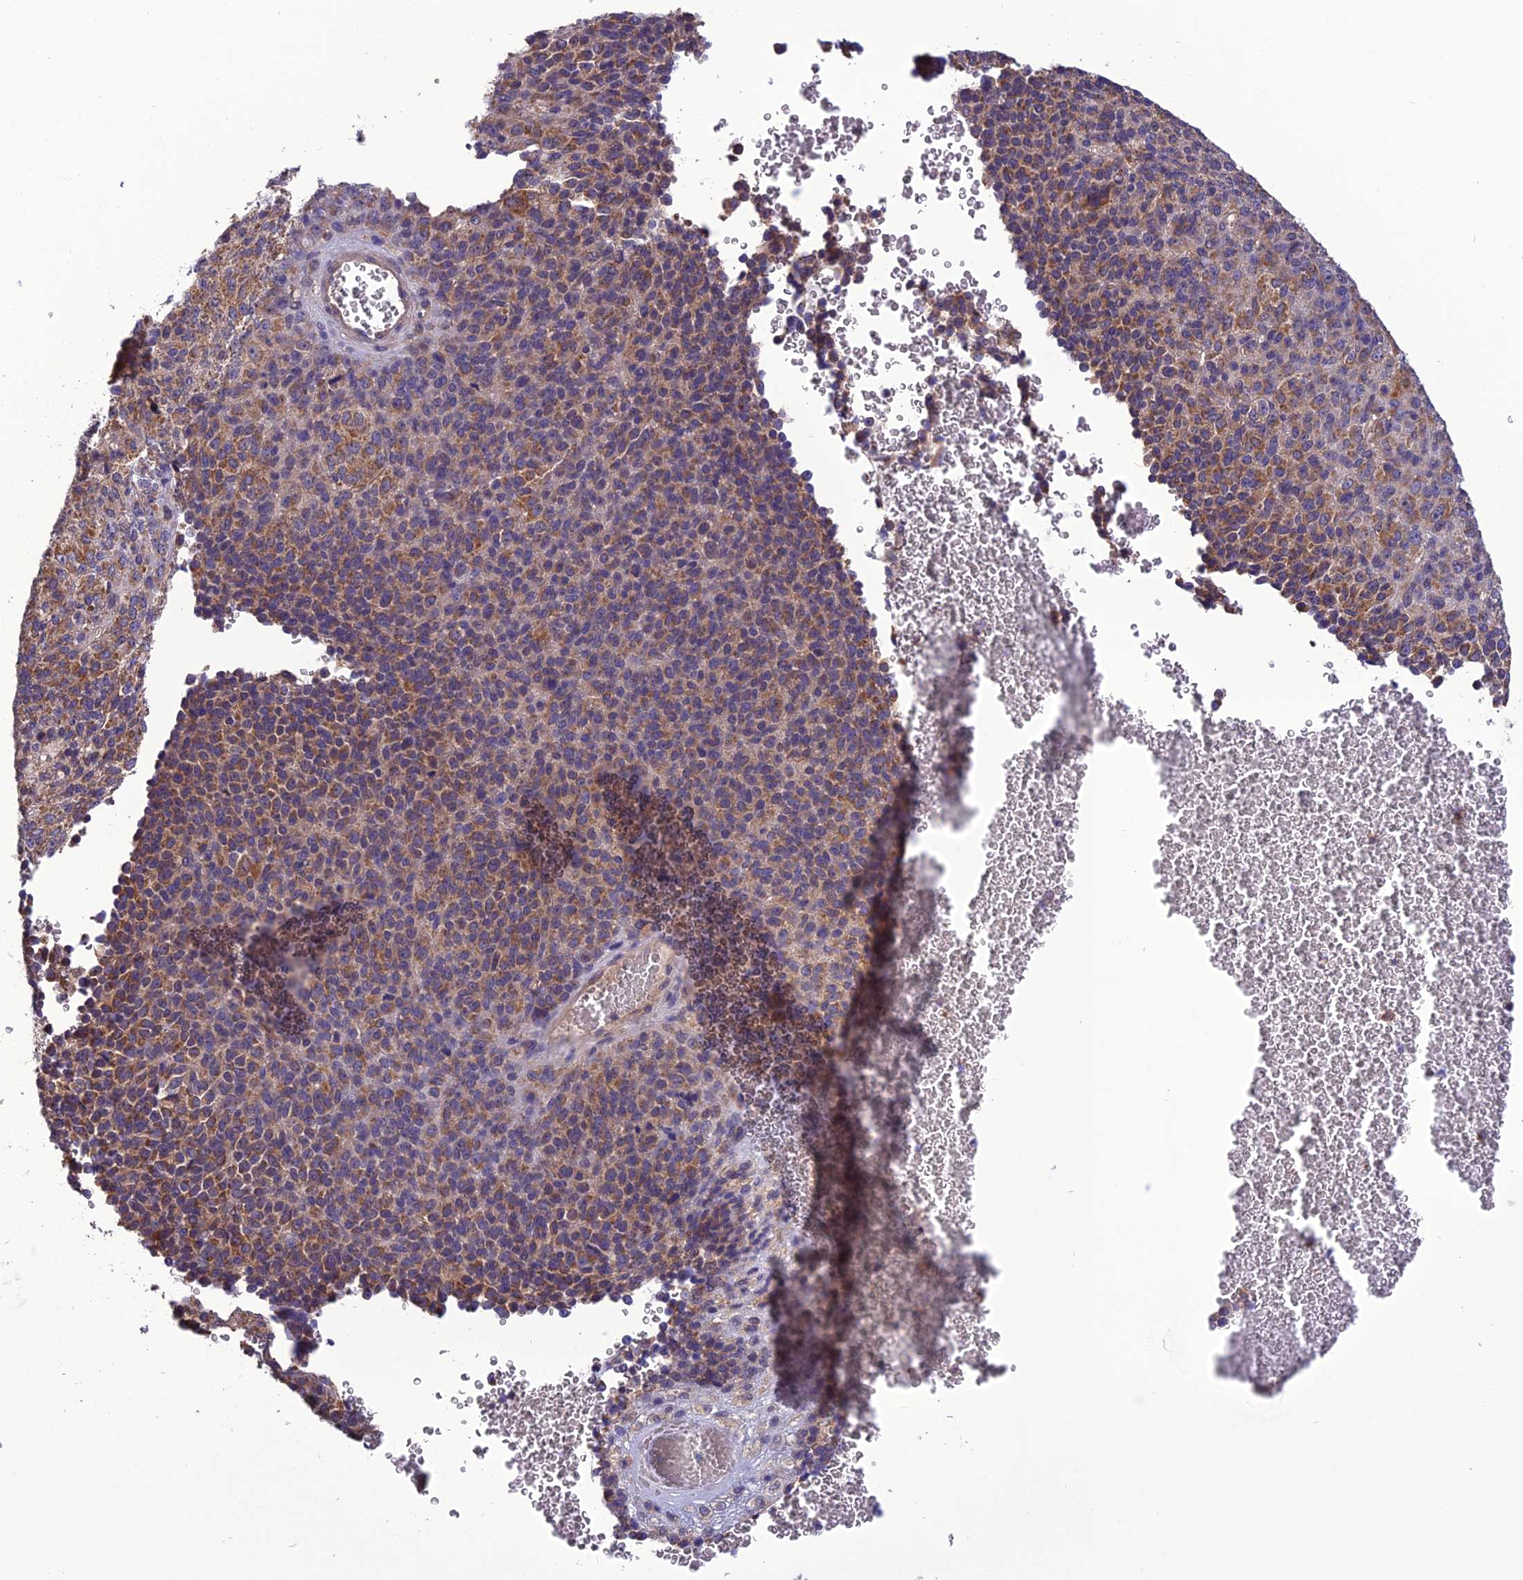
{"staining": {"intensity": "weak", "quantity": ">75%", "location": "cytoplasmic/membranous"}, "tissue": "melanoma", "cell_type": "Tumor cells", "image_type": "cancer", "snomed": [{"axis": "morphology", "description": "Malignant melanoma, Metastatic site"}, {"axis": "topography", "description": "Brain"}], "caption": "Immunohistochemistry (IHC) photomicrograph of human melanoma stained for a protein (brown), which displays low levels of weak cytoplasmic/membranous expression in approximately >75% of tumor cells.", "gene": "PSMF1", "patient": {"sex": "female", "age": 56}}